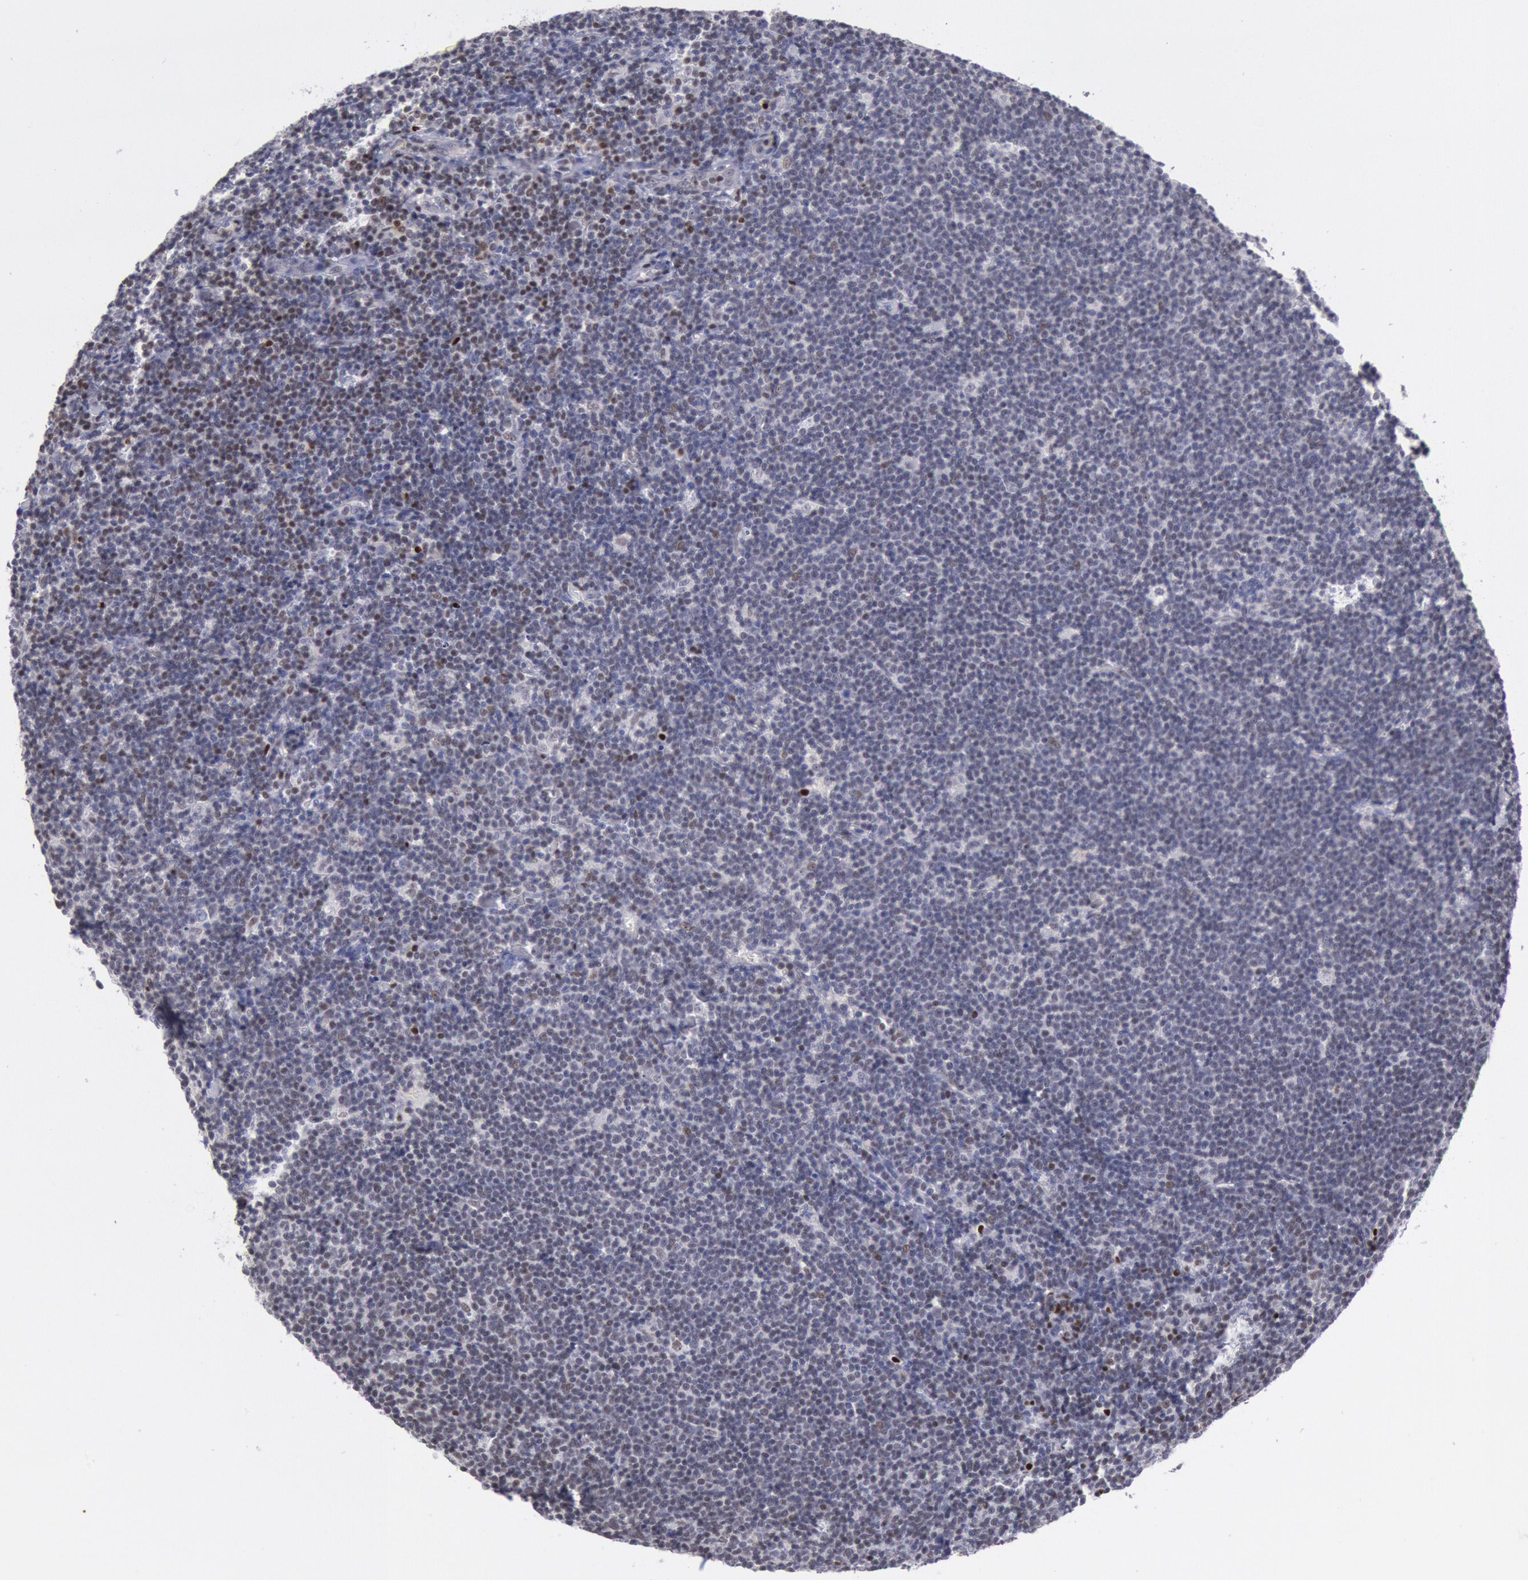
{"staining": {"intensity": "negative", "quantity": "none", "location": "none"}, "tissue": "lymphoma", "cell_type": "Tumor cells", "image_type": "cancer", "snomed": [{"axis": "morphology", "description": "Malignant lymphoma, non-Hodgkin's type, Low grade"}, {"axis": "topography", "description": "Lymph node"}], "caption": "Histopathology image shows no significant protein positivity in tumor cells of lymphoma.", "gene": "RPS6KA5", "patient": {"sex": "male", "age": 65}}